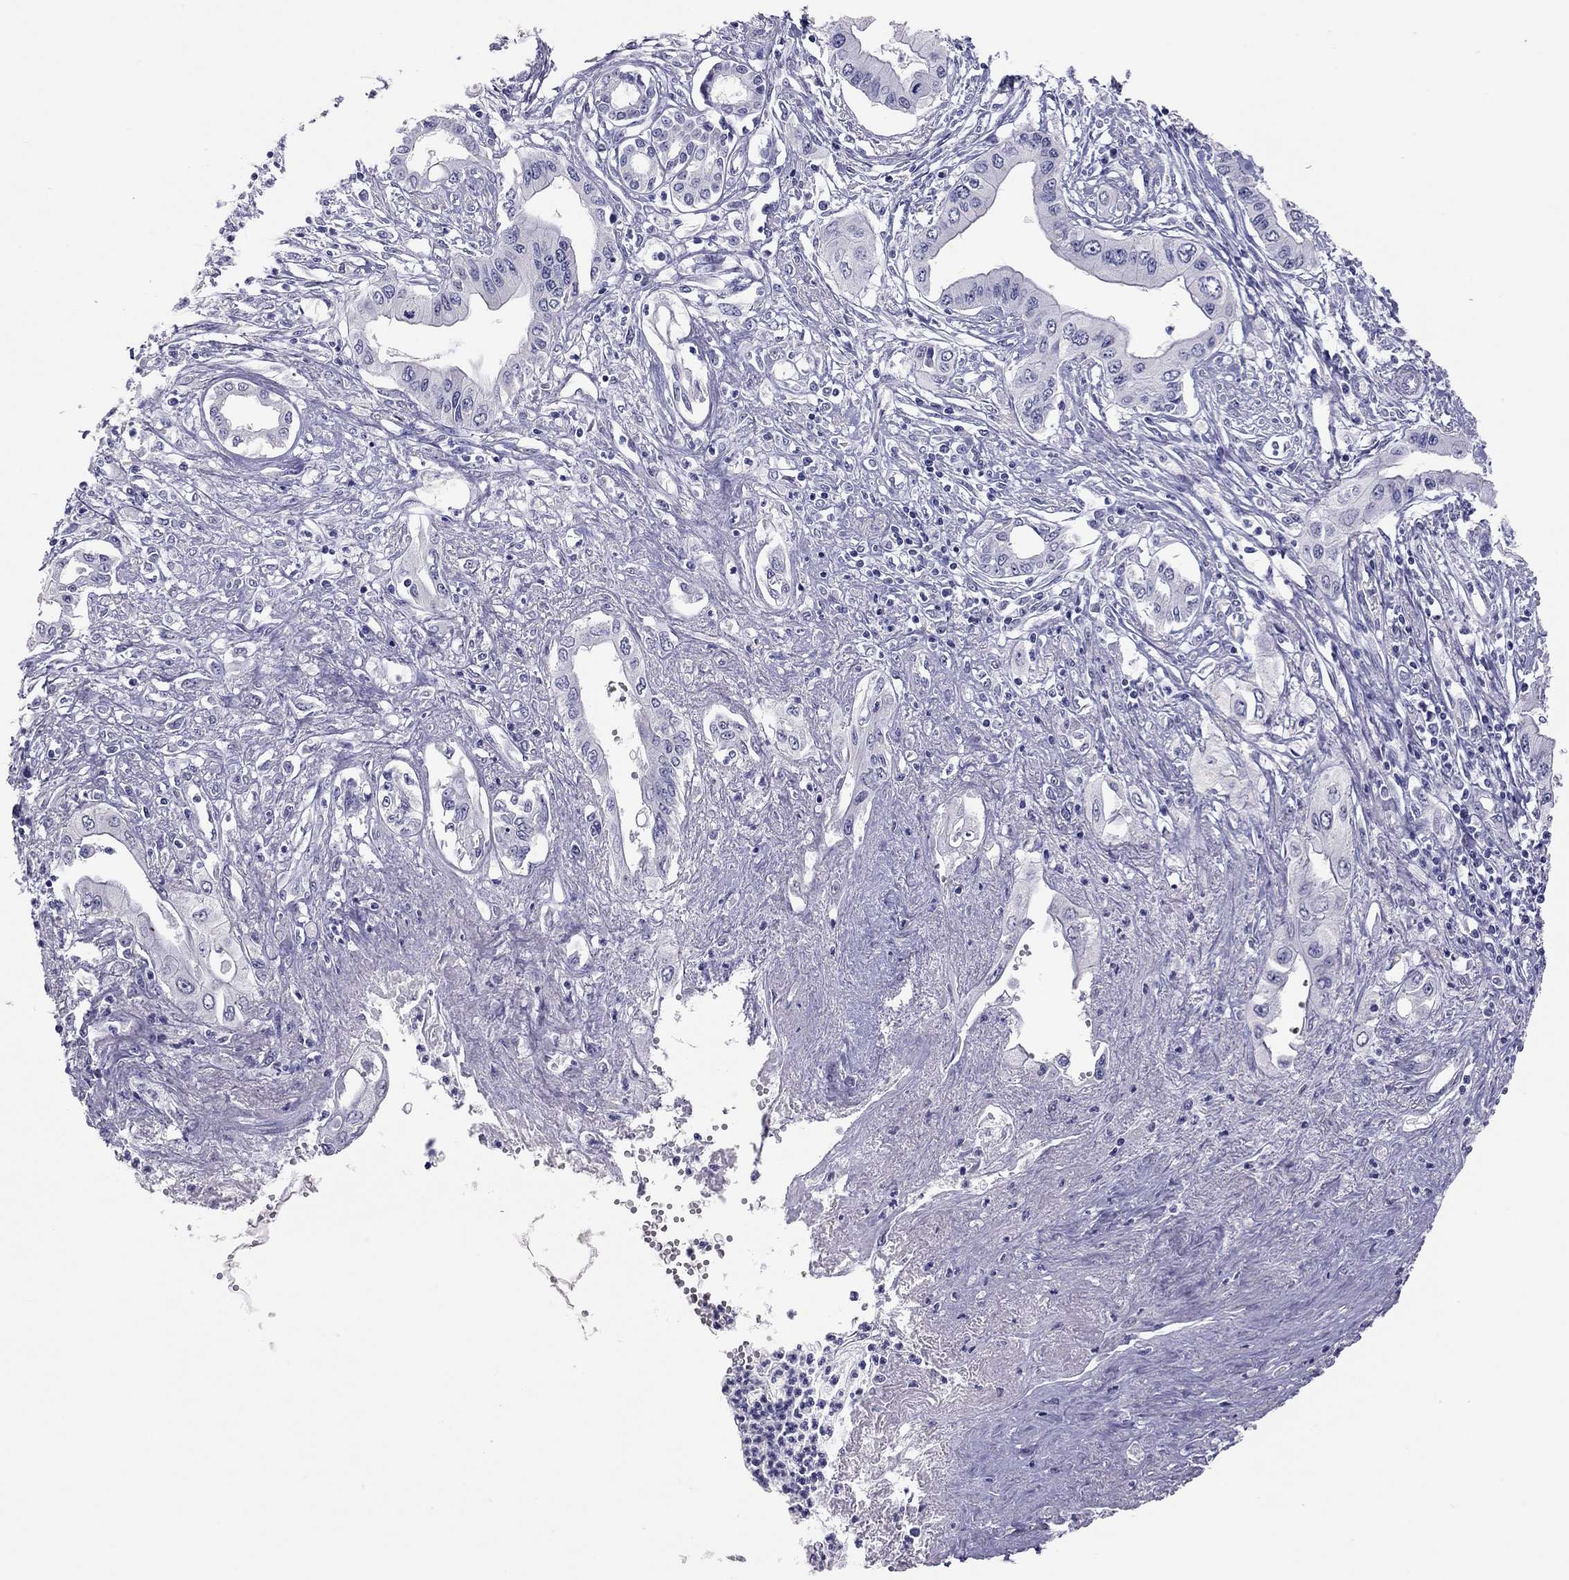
{"staining": {"intensity": "negative", "quantity": "none", "location": "none"}, "tissue": "pancreatic cancer", "cell_type": "Tumor cells", "image_type": "cancer", "snomed": [{"axis": "morphology", "description": "Adenocarcinoma, NOS"}, {"axis": "topography", "description": "Pancreas"}], "caption": "Pancreatic adenocarcinoma stained for a protein using immunohistochemistry (IHC) shows no expression tumor cells.", "gene": "PSMB11", "patient": {"sex": "female", "age": 62}}